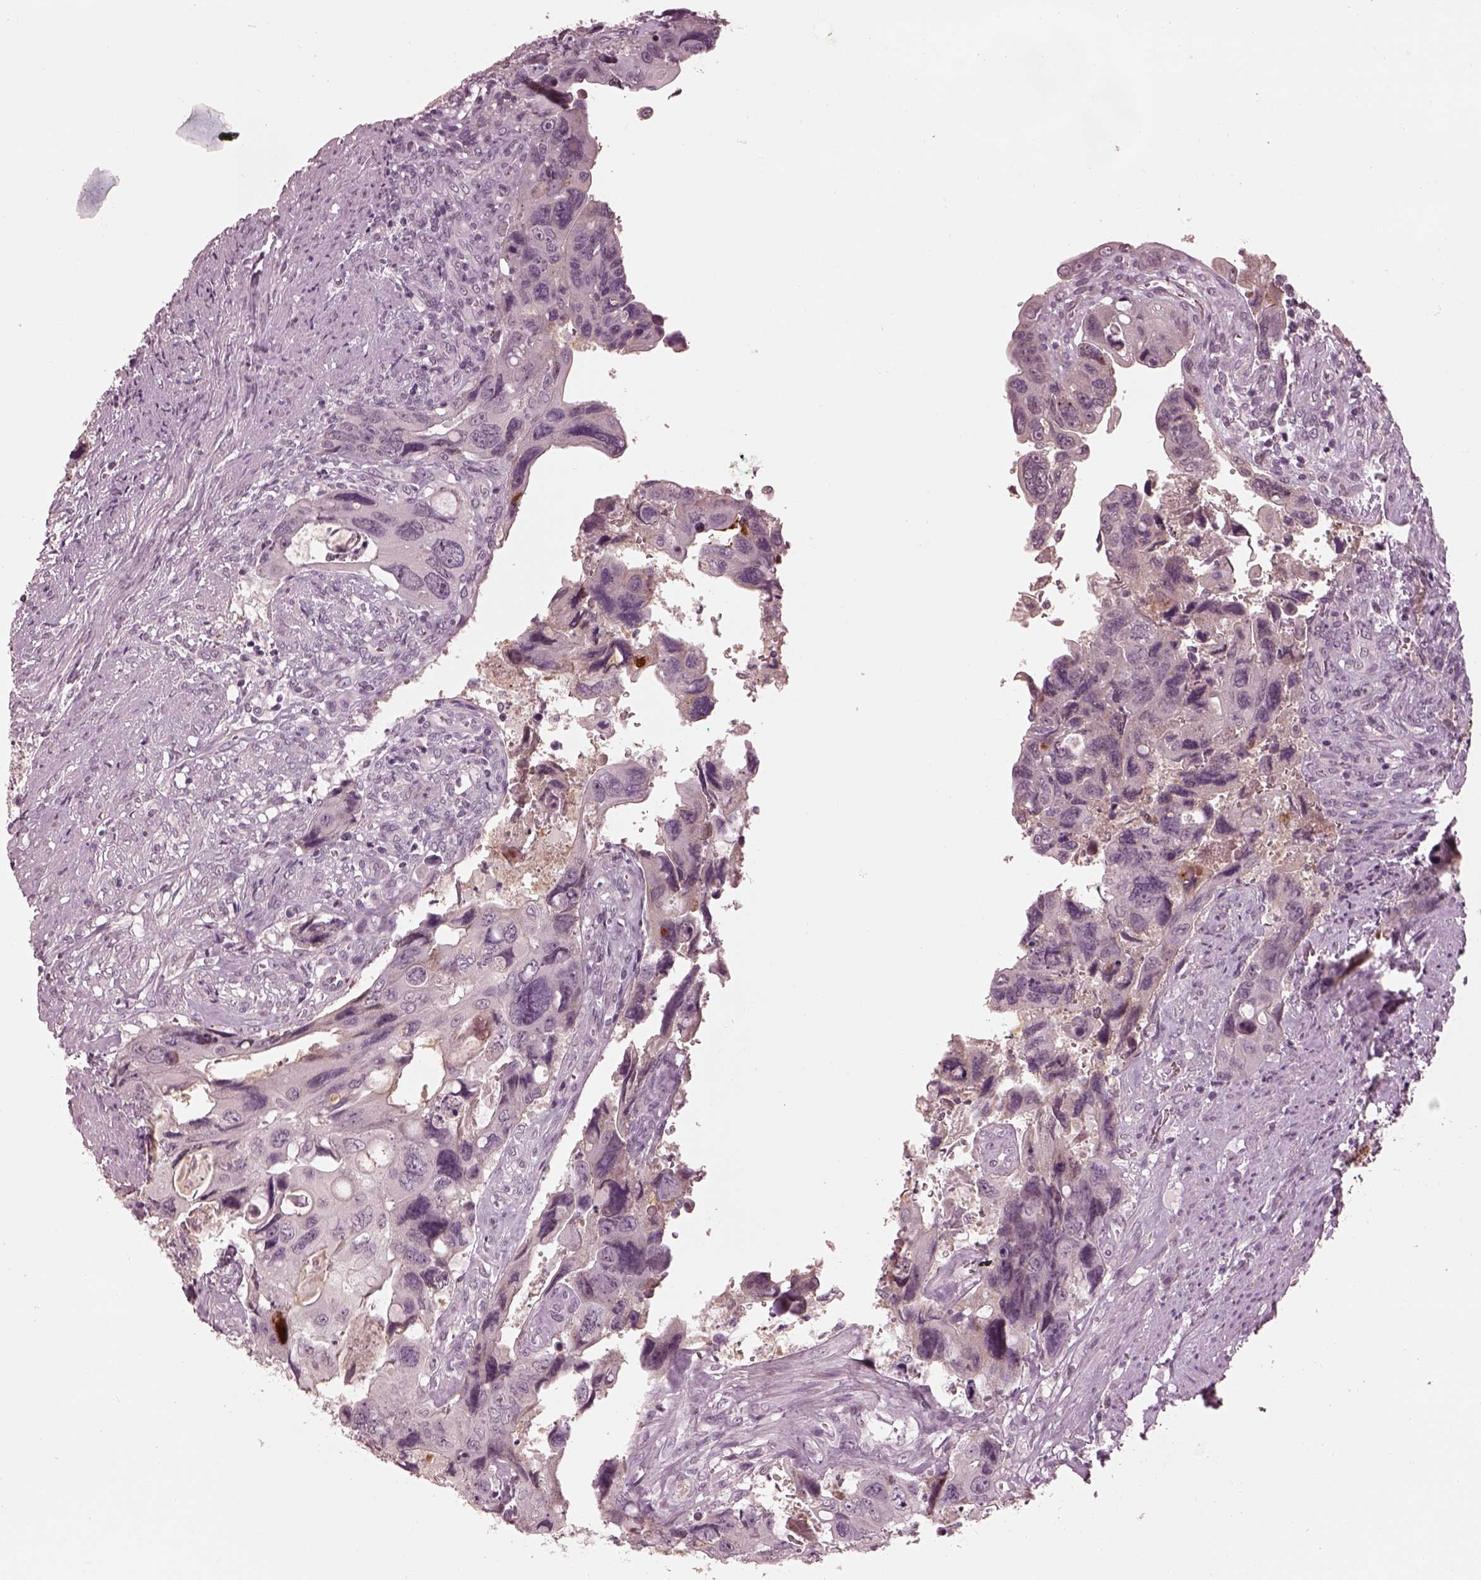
{"staining": {"intensity": "negative", "quantity": "none", "location": "none"}, "tissue": "colorectal cancer", "cell_type": "Tumor cells", "image_type": "cancer", "snomed": [{"axis": "morphology", "description": "Adenocarcinoma, NOS"}, {"axis": "topography", "description": "Rectum"}], "caption": "Adenocarcinoma (colorectal) was stained to show a protein in brown. There is no significant staining in tumor cells.", "gene": "KCNA2", "patient": {"sex": "male", "age": 62}}